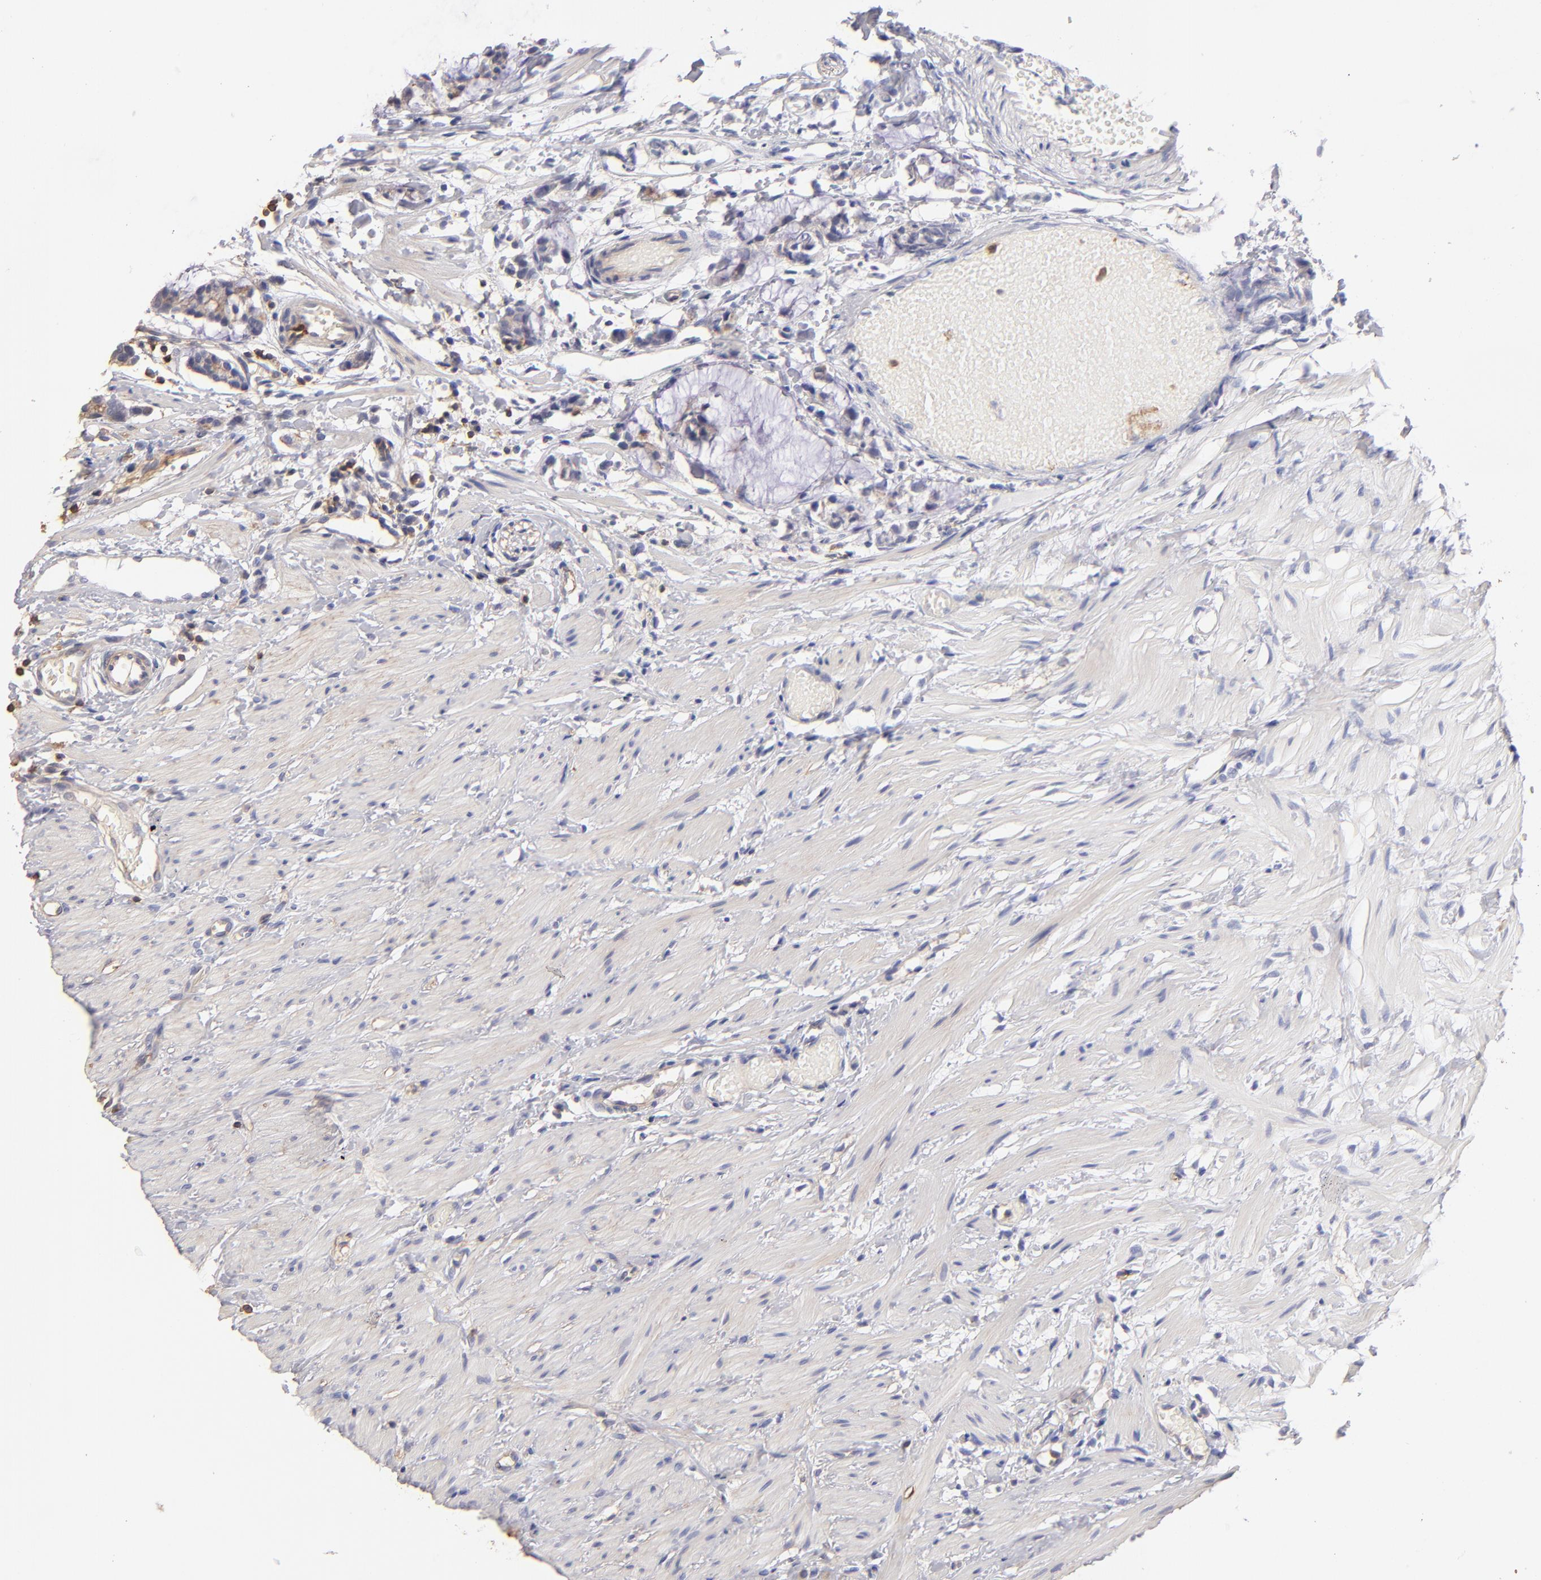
{"staining": {"intensity": "weak", "quantity": "25%-75%", "location": "cytoplasmic/membranous"}, "tissue": "colorectal cancer", "cell_type": "Tumor cells", "image_type": "cancer", "snomed": [{"axis": "morphology", "description": "Adenocarcinoma, NOS"}, {"axis": "topography", "description": "Colon"}], "caption": "This is an image of immunohistochemistry (IHC) staining of colorectal cancer, which shows weak positivity in the cytoplasmic/membranous of tumor cells.", "gene": "ABCB1", "patient": {"sex": "male", "age": 14}}